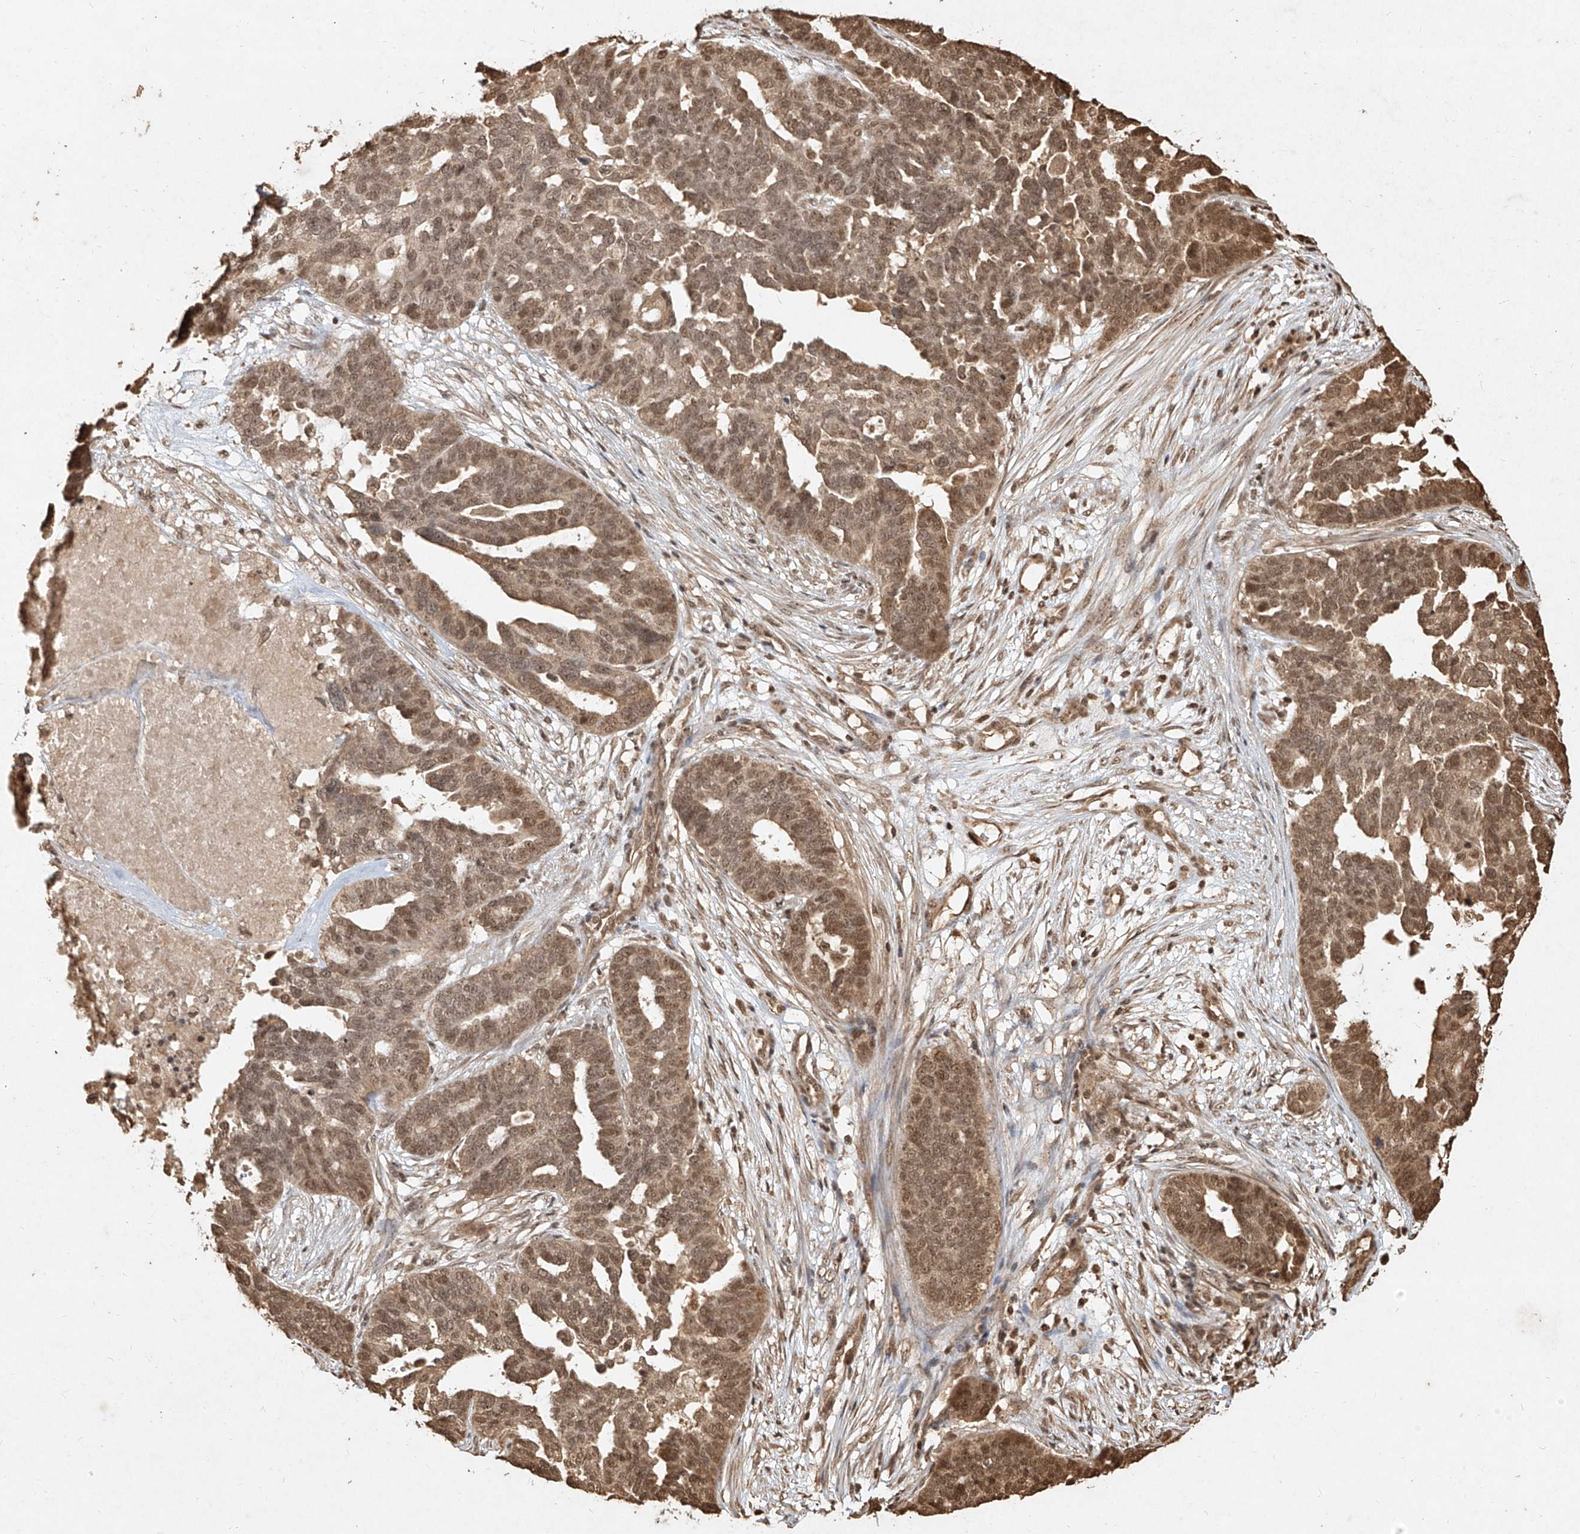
{"staining": {"intensity": "moderate", "quantity": ">75%", "location": "cytoplasmic/membranous,nuclear"}, "tissue": "ovarian cancer", "cell_type": "Tumor cells", "image_type": "cancer", "snomed": [{"axis": "morphology", "description": "Cystadenocarcinoma, serous, NOS"}, {"axis": "topography", "description": "Ovary"}], "caption": "Ovarian cancer stained with a protein marker shows moderate staining in tumor cells.", "gene": "UBE2K", "patient": {"sex": "female", "age": 59}}